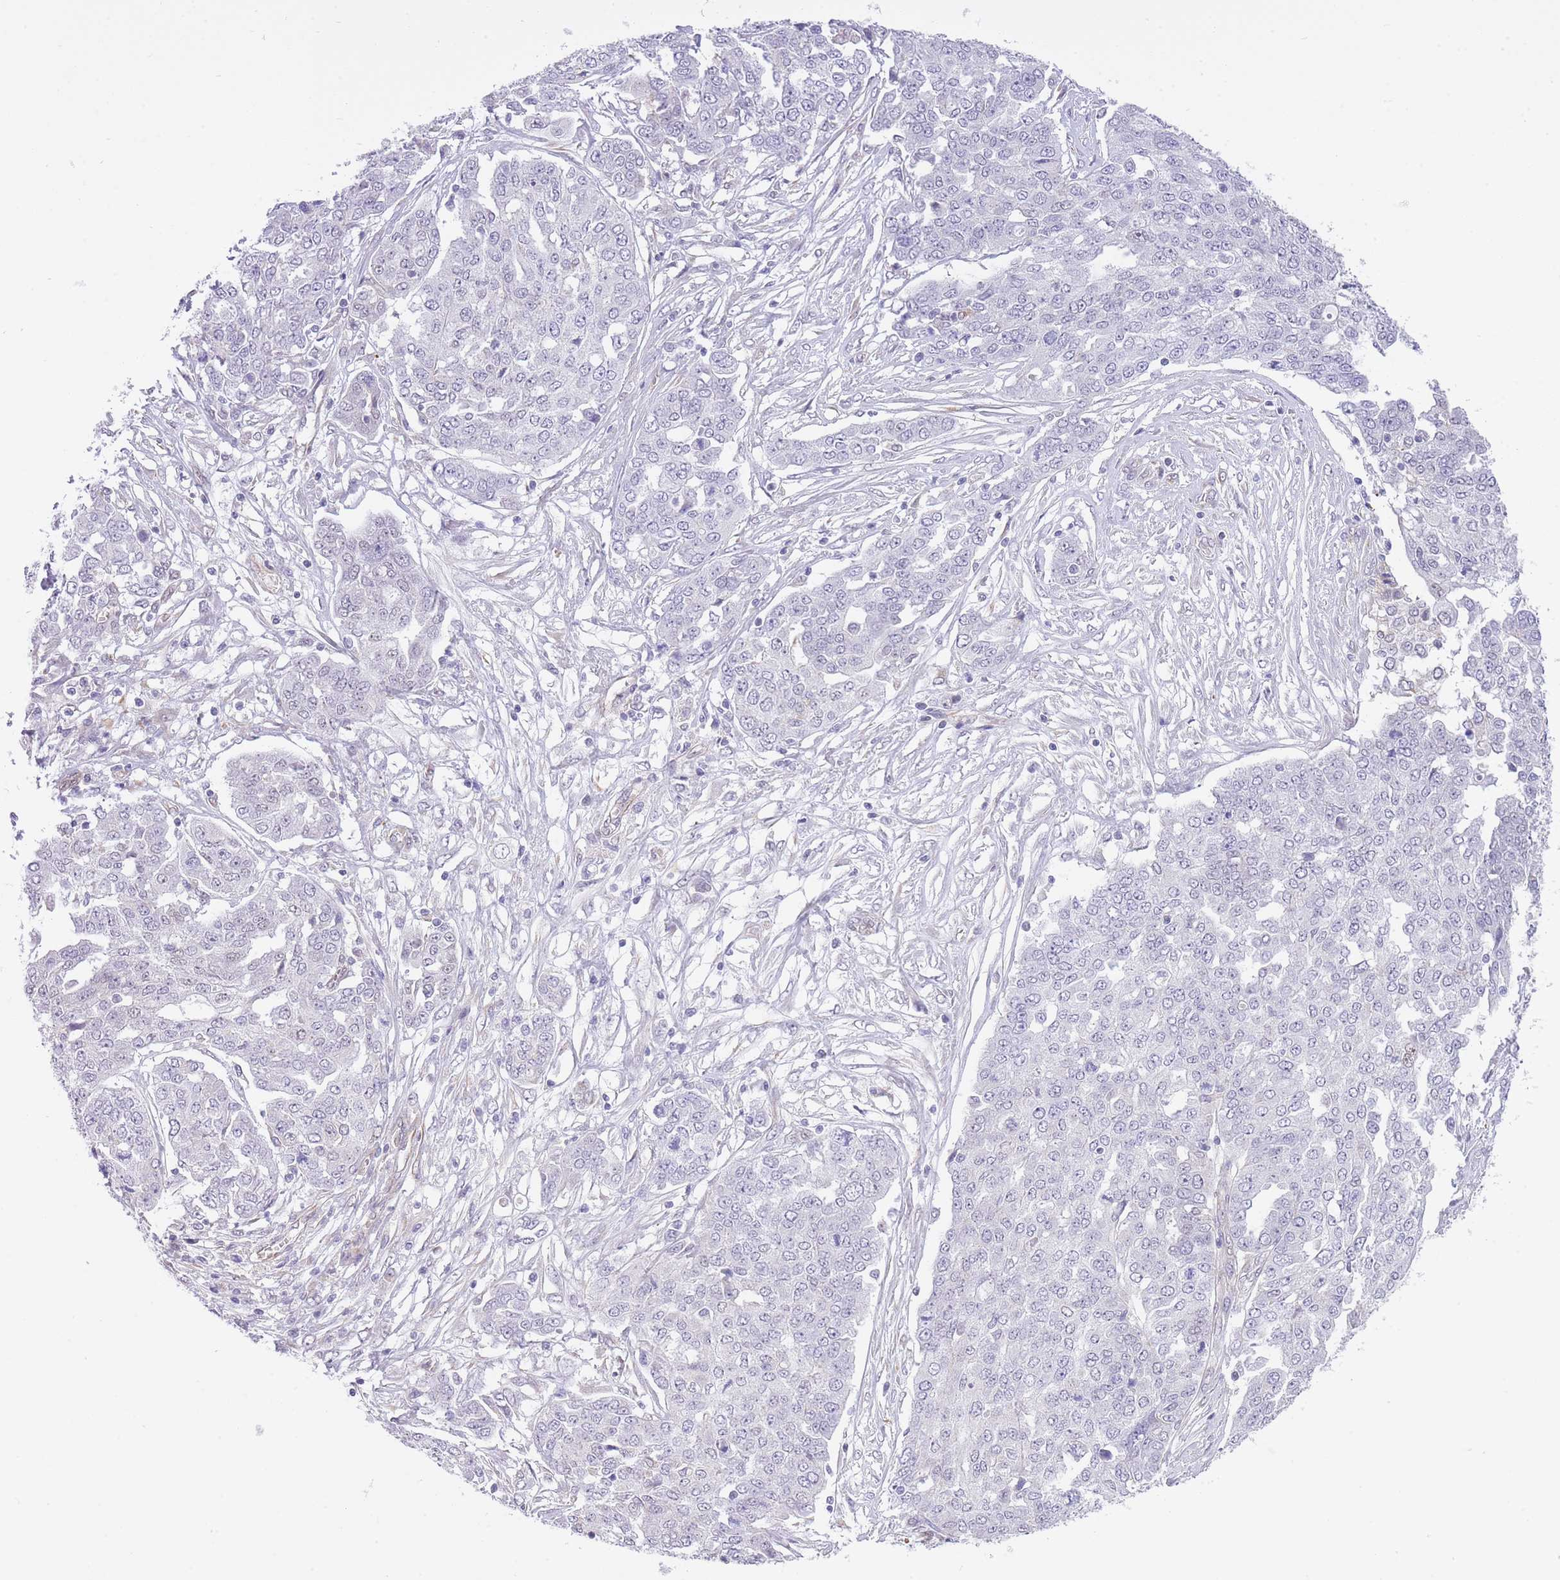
{"staining": {"intensity": "negative", "quantity": "none", "location": "none"}, "tissue": "ovarian cancer", "cell_type": "Tumor cells", "image_type": "cancer", "snomed": [{"axis": "morphology", "description": "Cystadenocarcinoma, serous, NOS"}, {"axis": "topography", "description": "Soft tissue"}, {"axis": "topography", "description": "Ovary"}], "caption": "DAB (3,3'-diaminobenzidine) immunohistochemical staining of ovarian serous cystadenocarcinoma demonstrates no significant positivity in tumor cells.", "gene": "MEIOSIN", "patient": {"sex": "female", "age": 57}}